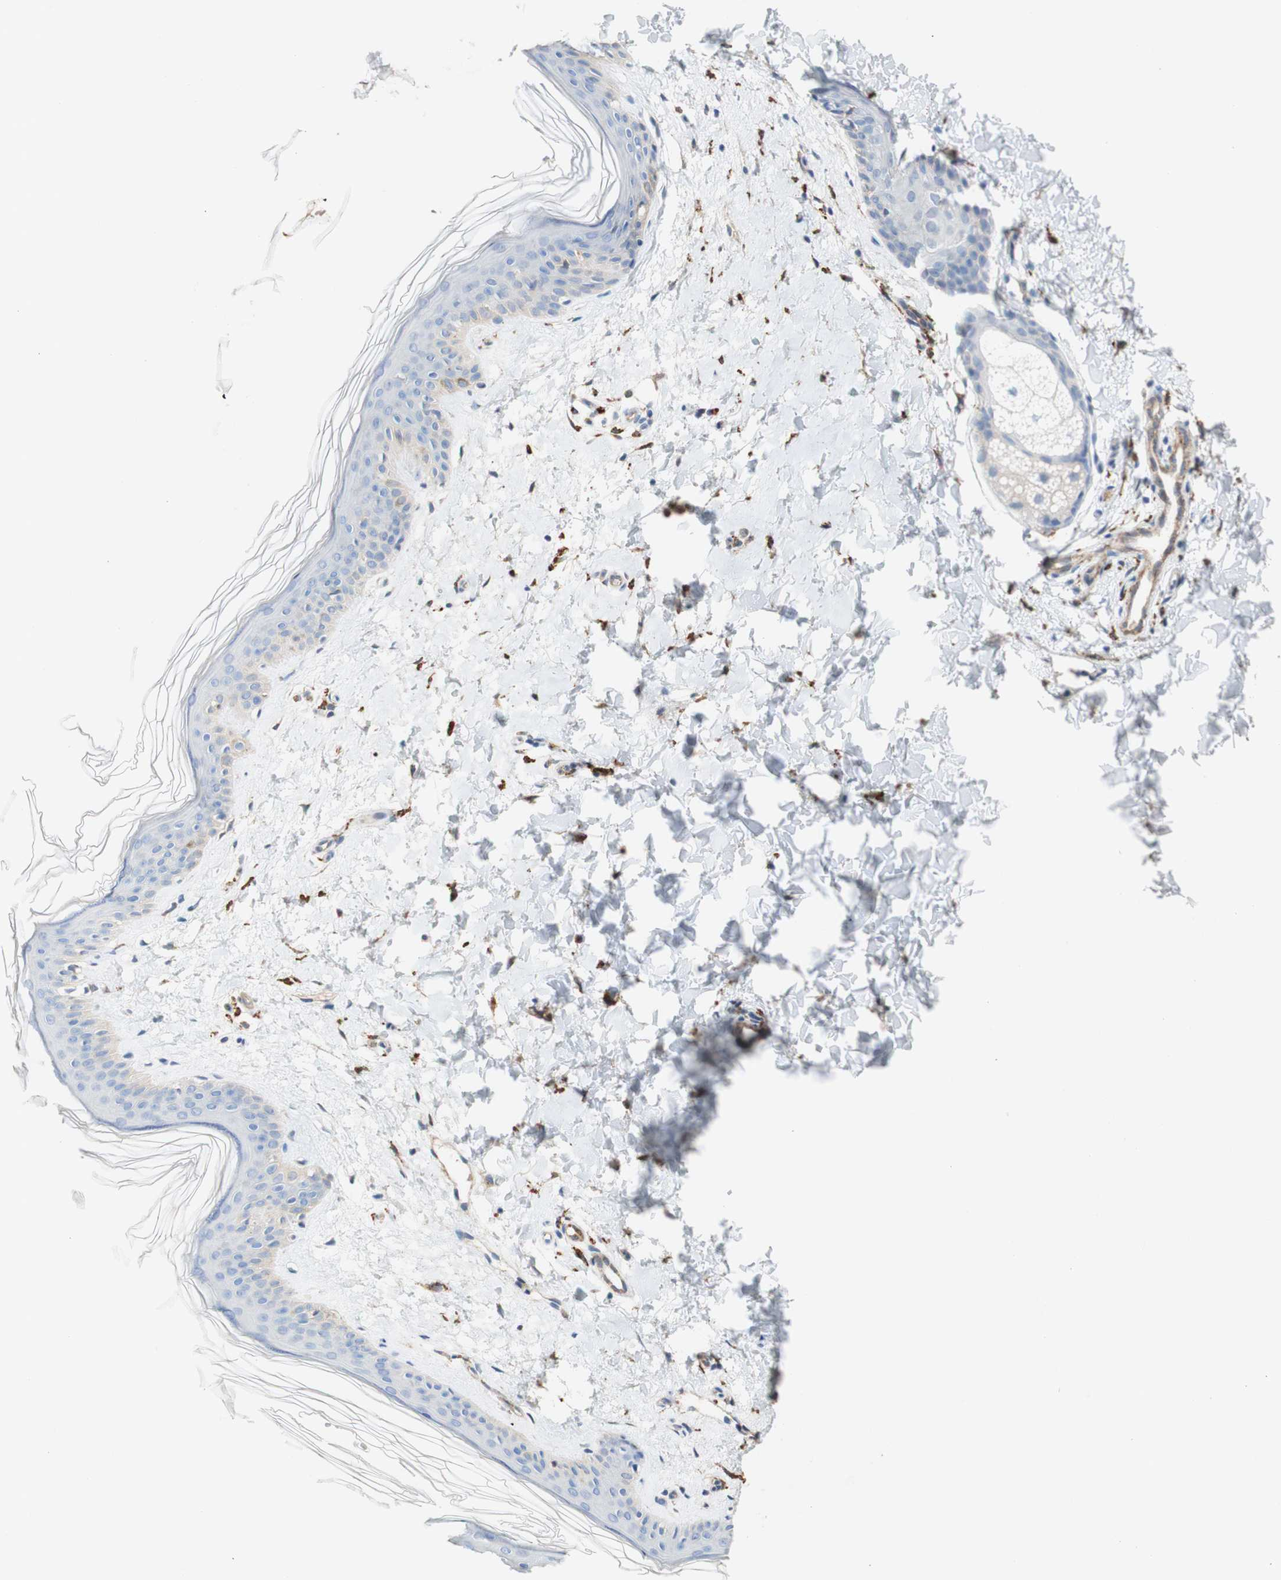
{"staining": {"intensity": "moderate", "quantity": ">75%", "location": "cytoplasmic/membranous"}, "tissue": "skin", "cell_type": "Fibroblasts", "image_type": "normal", "snomed": [{"axis": "morphology", "description": "Normal tissue, NOS"}, {"axis": "topography", "description": "Skin"}], "caption": "Protein expression analysis of benign skin demonstrates moderate cytoplasmic/membranous positivity in about >75% of fibroblasts.", "gene": "FCGRT", "patient": {"sex": "female", "age": 41}}